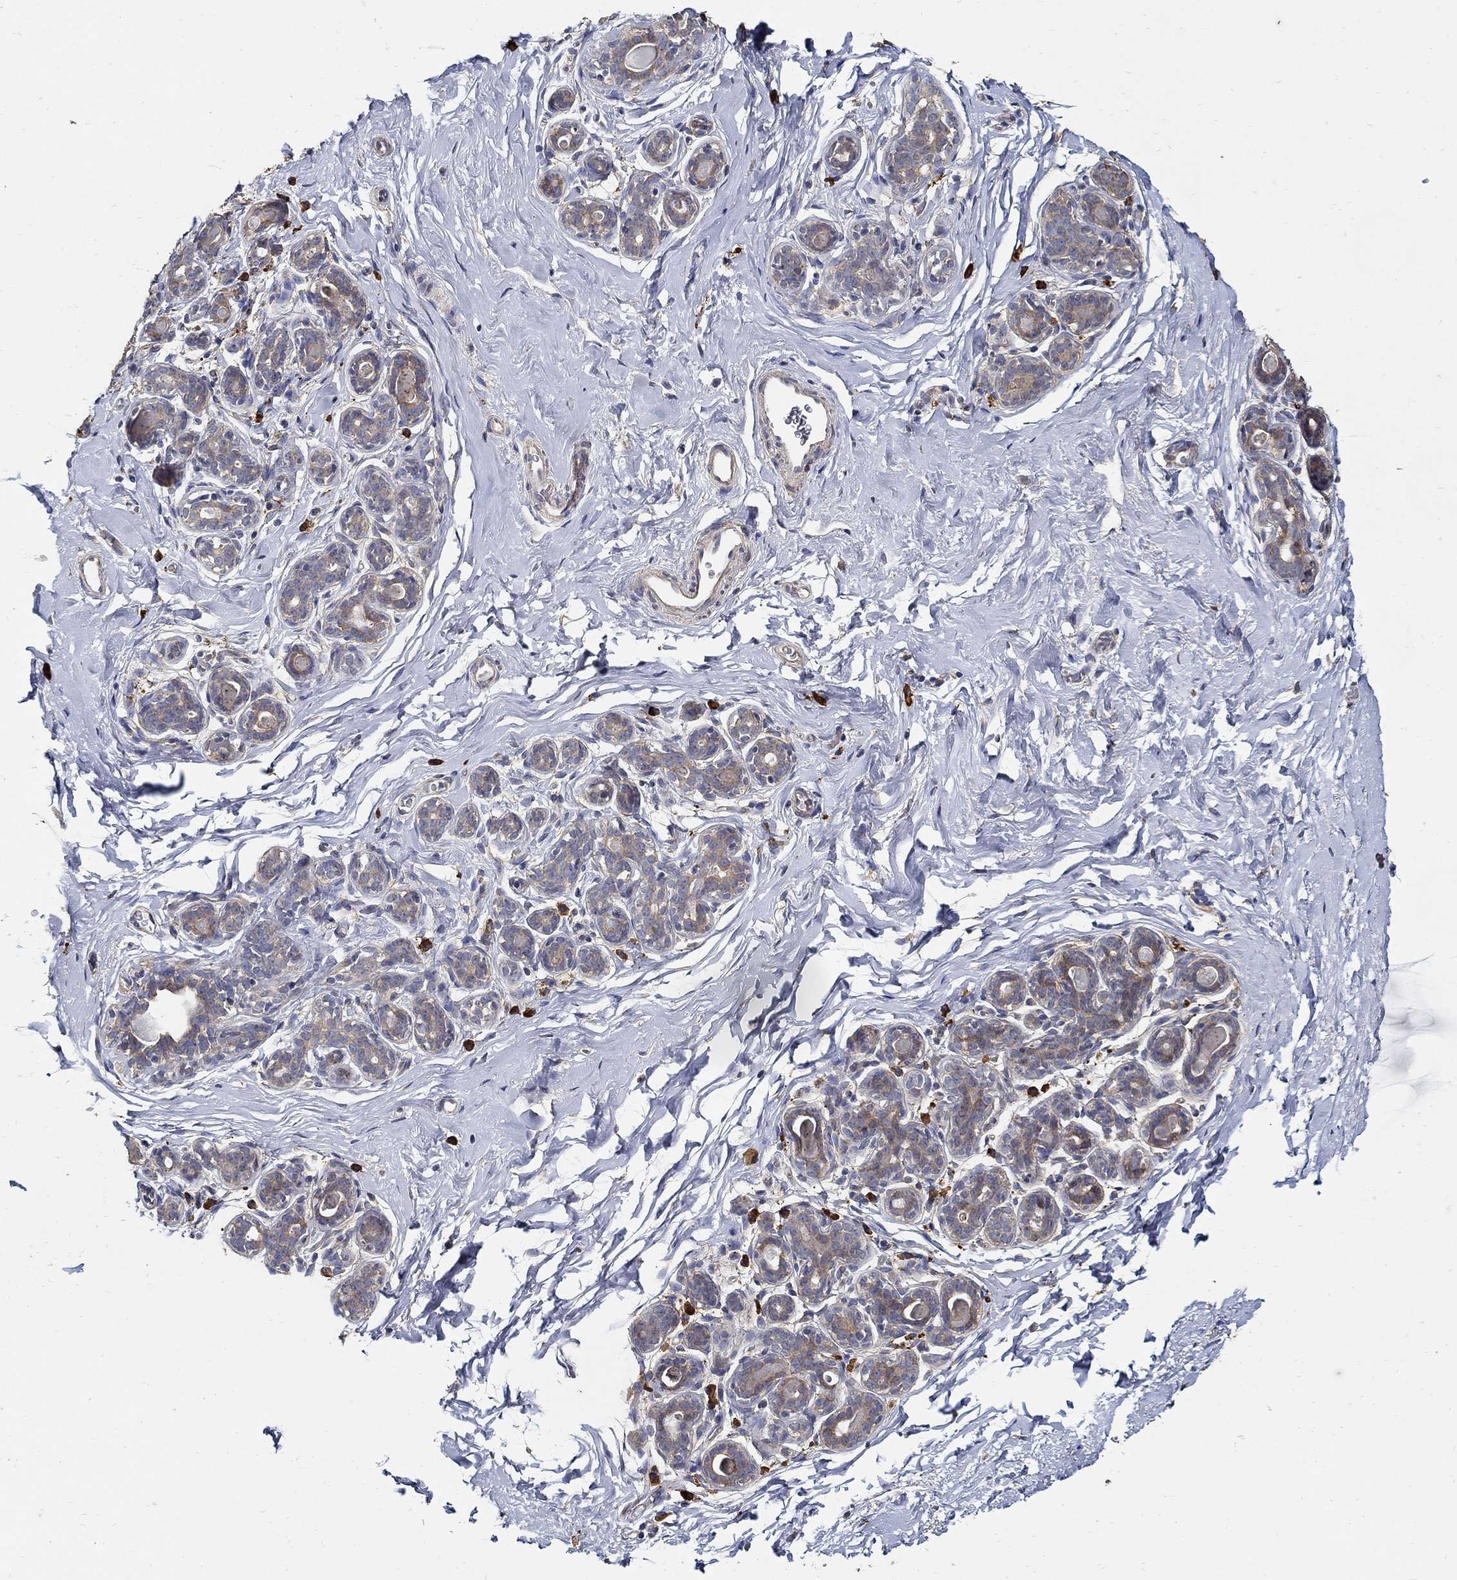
{"staining": {"intensity": "negative", "quantity": "none", "location": "none"}, "tissue": "breast", "cell_type": "Adipocytes", "image_type": "normal", "snomed": [{"axis": "morphology", "description": "Normal tissue, NOS"}, {"axis": "topography", "description": "Skin"}, {"axis": "topography", "description": "Breast"}], "caption": "Breast stained for a protein using IHC shows no expression adipocytes.", "gene": "EMILIN3", "patient": {"sex": "female", "age": 43}}